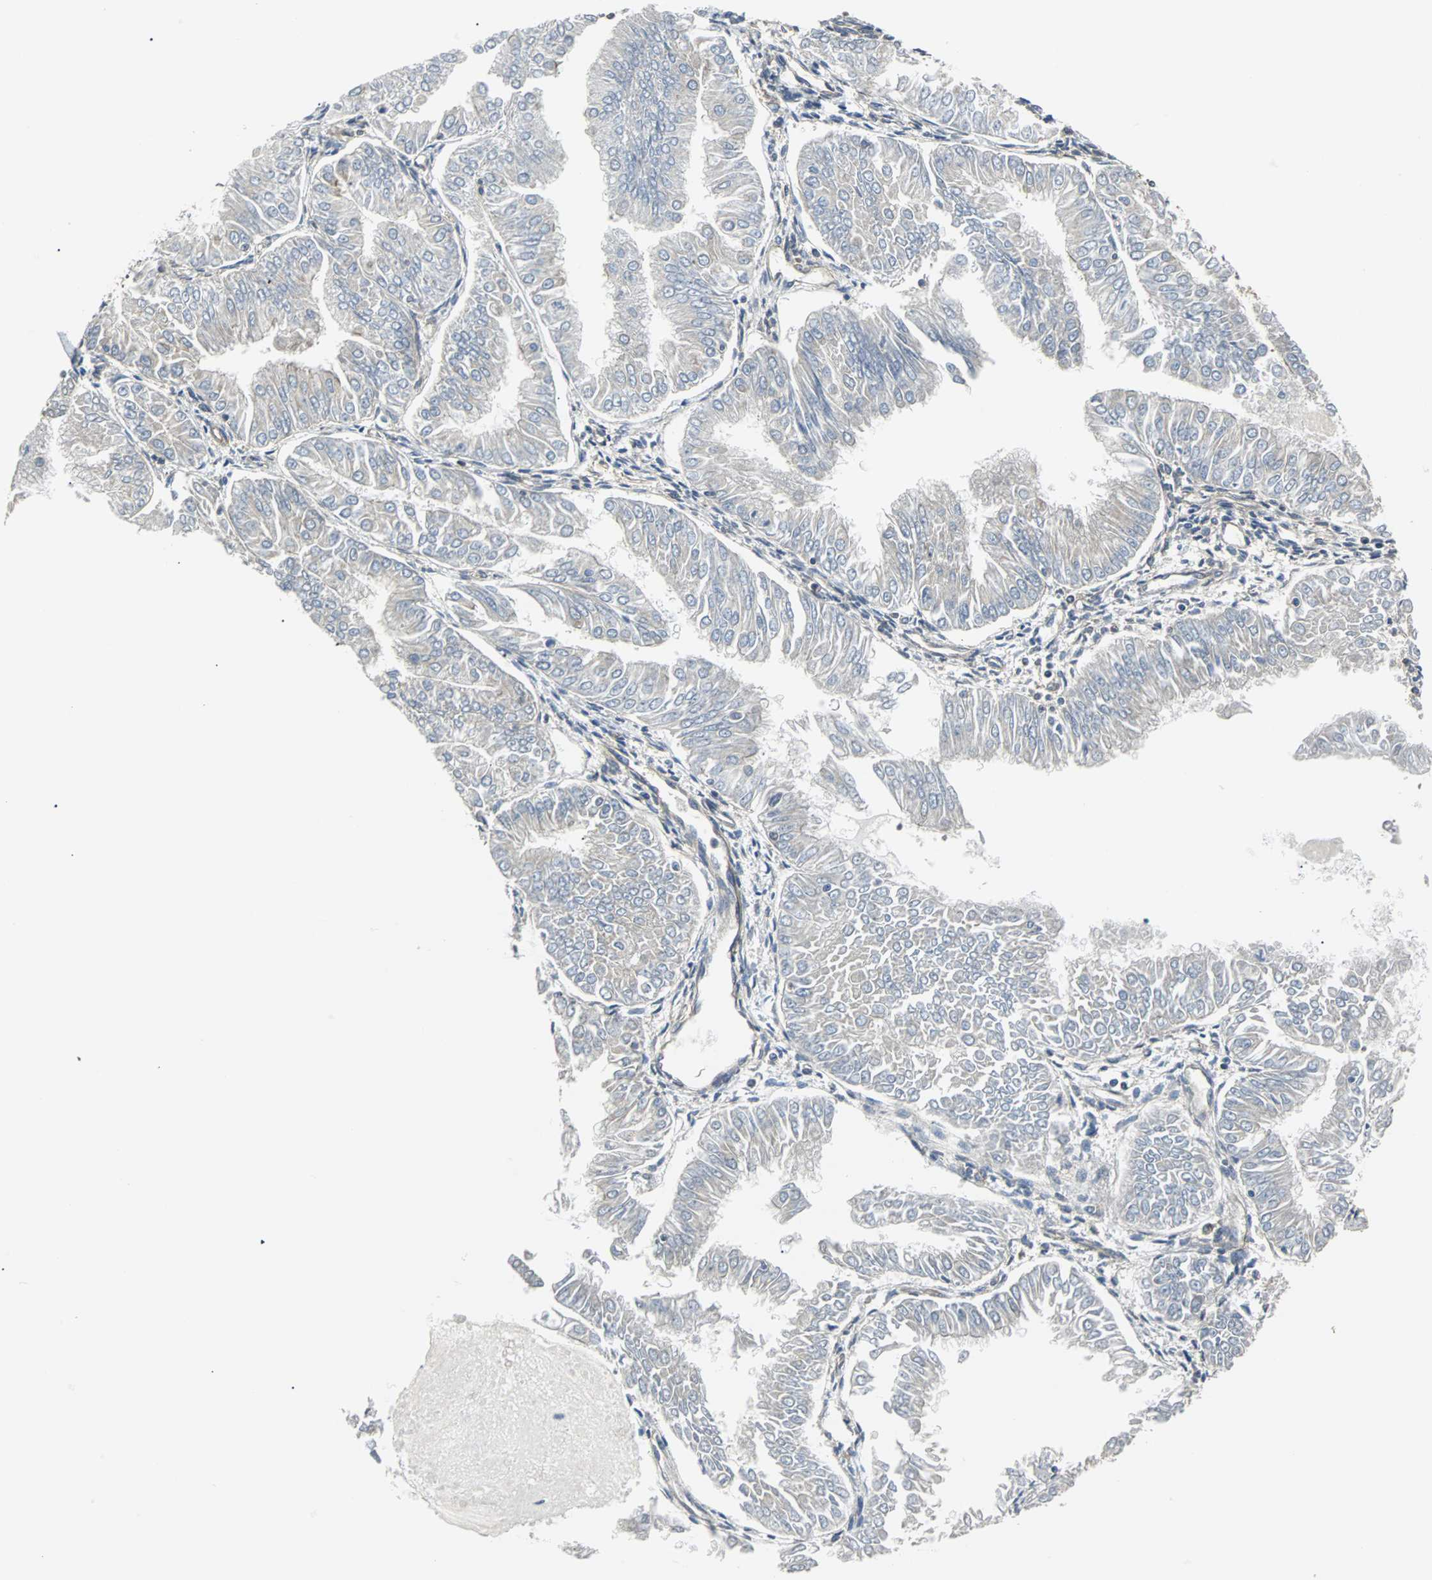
{"staining": {"intensity": "weak", "quantity": "25%-75%", "location": "cytoplasmic/membranous"}, "tissue": "endometrial cancer", "cell_type": "Tumor cells", "image_type": "cancer", "snomed": [{"axis": "morphology", "description": "Adenocarcinoma, NOS"}, {"axis": "topography", "description": "Endometrium"}], "caption": "Protein expression analysis of endometrial cancer (adenocarcinoma) shows weak cytoplasmic/membranous expression in about 25%-75% of tumor cells.", "gene": "RELA", "patient": {"sex": "female", "age": 53}}